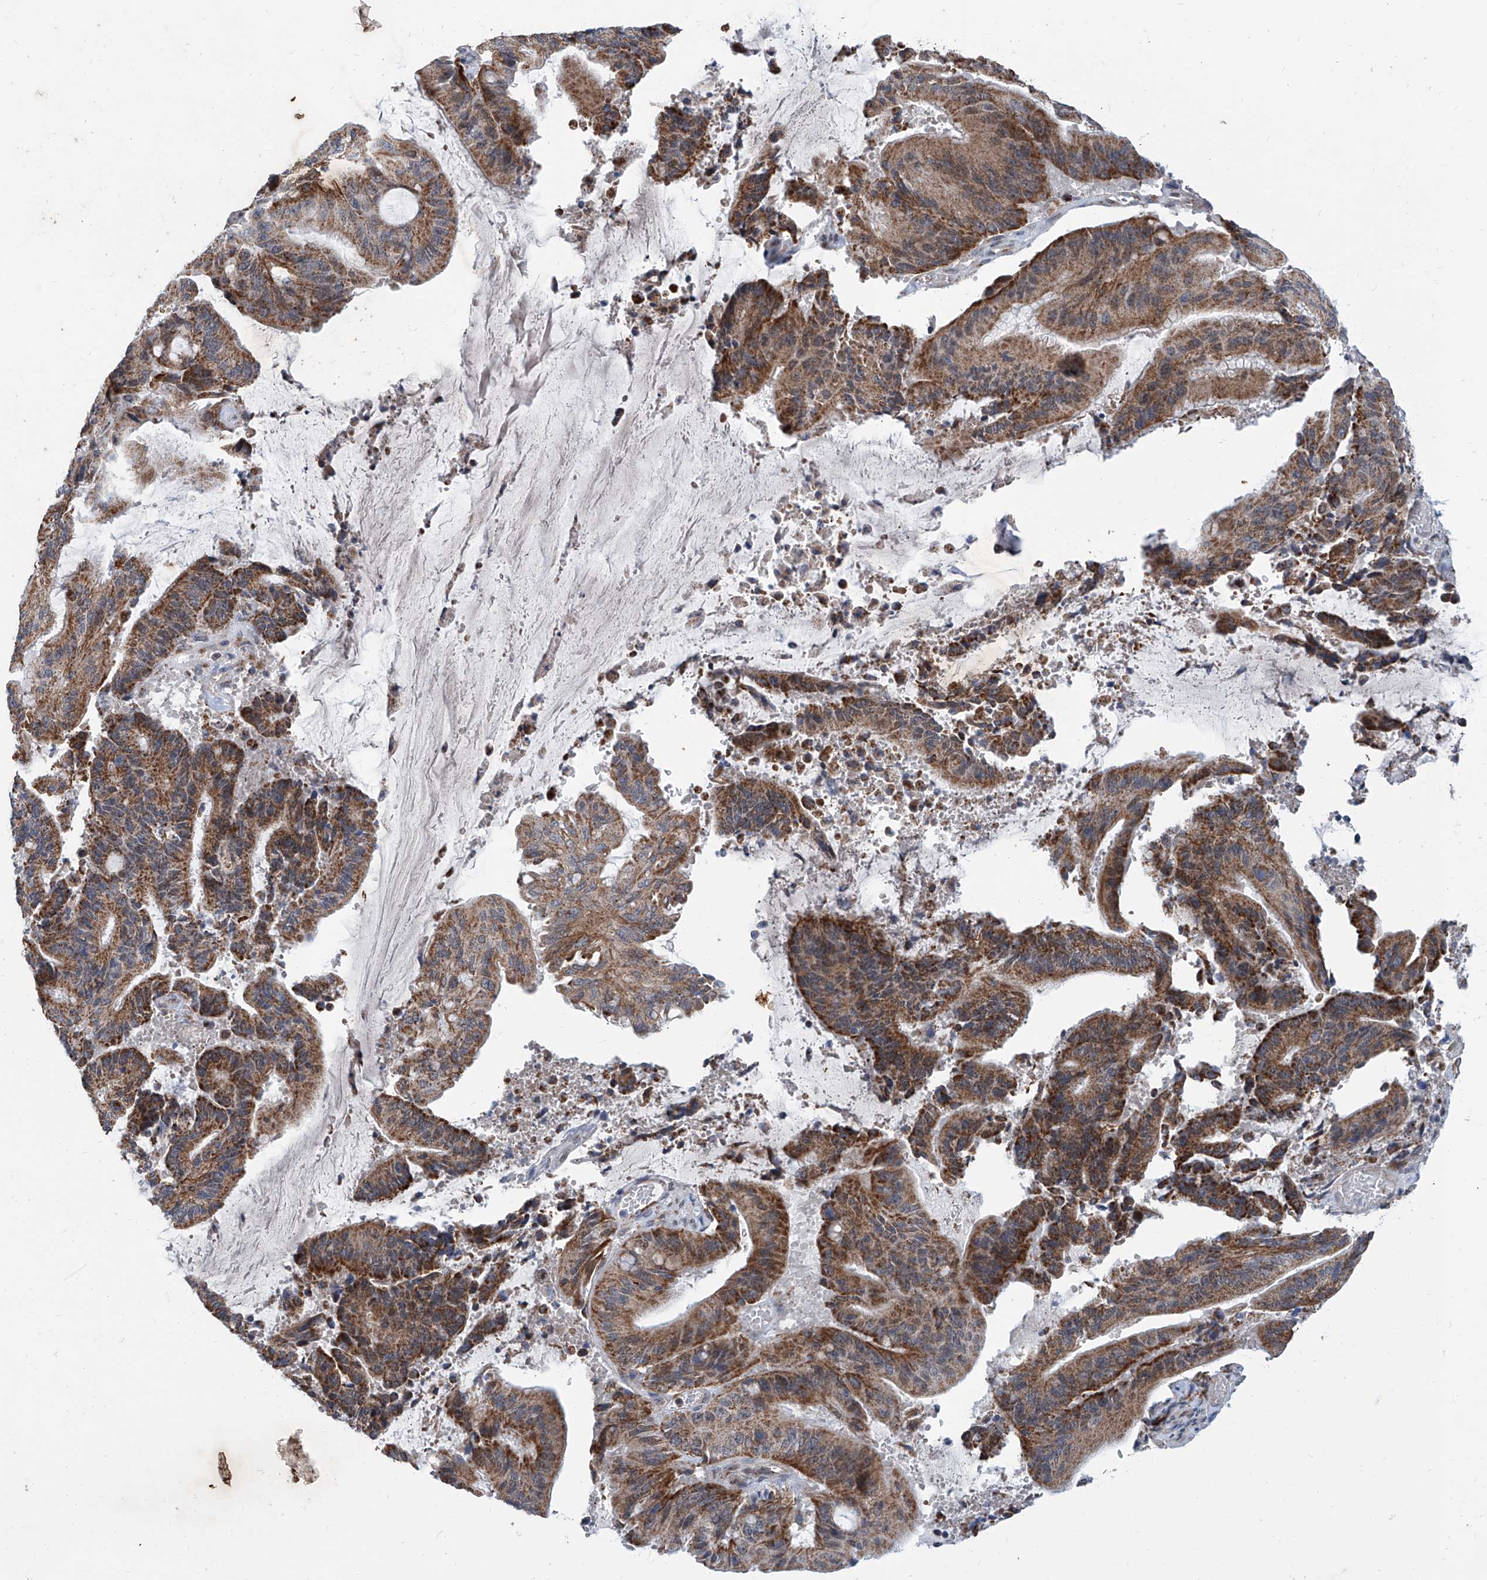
{"staining": {"intensity": "strong", "quantity": ">75%", "location": "cytoplasmic/membranous"}, "tissue": "liver cancer", "cell_type": "Tumor cells", "image_type": "cancer", "snomed": [{"axis": "morphology", "description": "Normal tissue, NOS"}, {"axis": "morphology", "description": "Cholangiocarcinoma"}, {"axis": "topography", "description": "Liver"}, {"axis": "topography", "description": "Peripheral nerve tissue"}], "caption": "Cholangiocarcinoma (liver) was stained to show a protein in brown. There is high levels of strong cytoplasmic/membranous positivity in about >75% of tumor cells. The protein of interest is stained brown, and the nuclei are stained in blue (DAB IHC with brightfield microscopy, high magnification).", "gene": "USP48", "patient": {"sex": "female", "age": 73}}